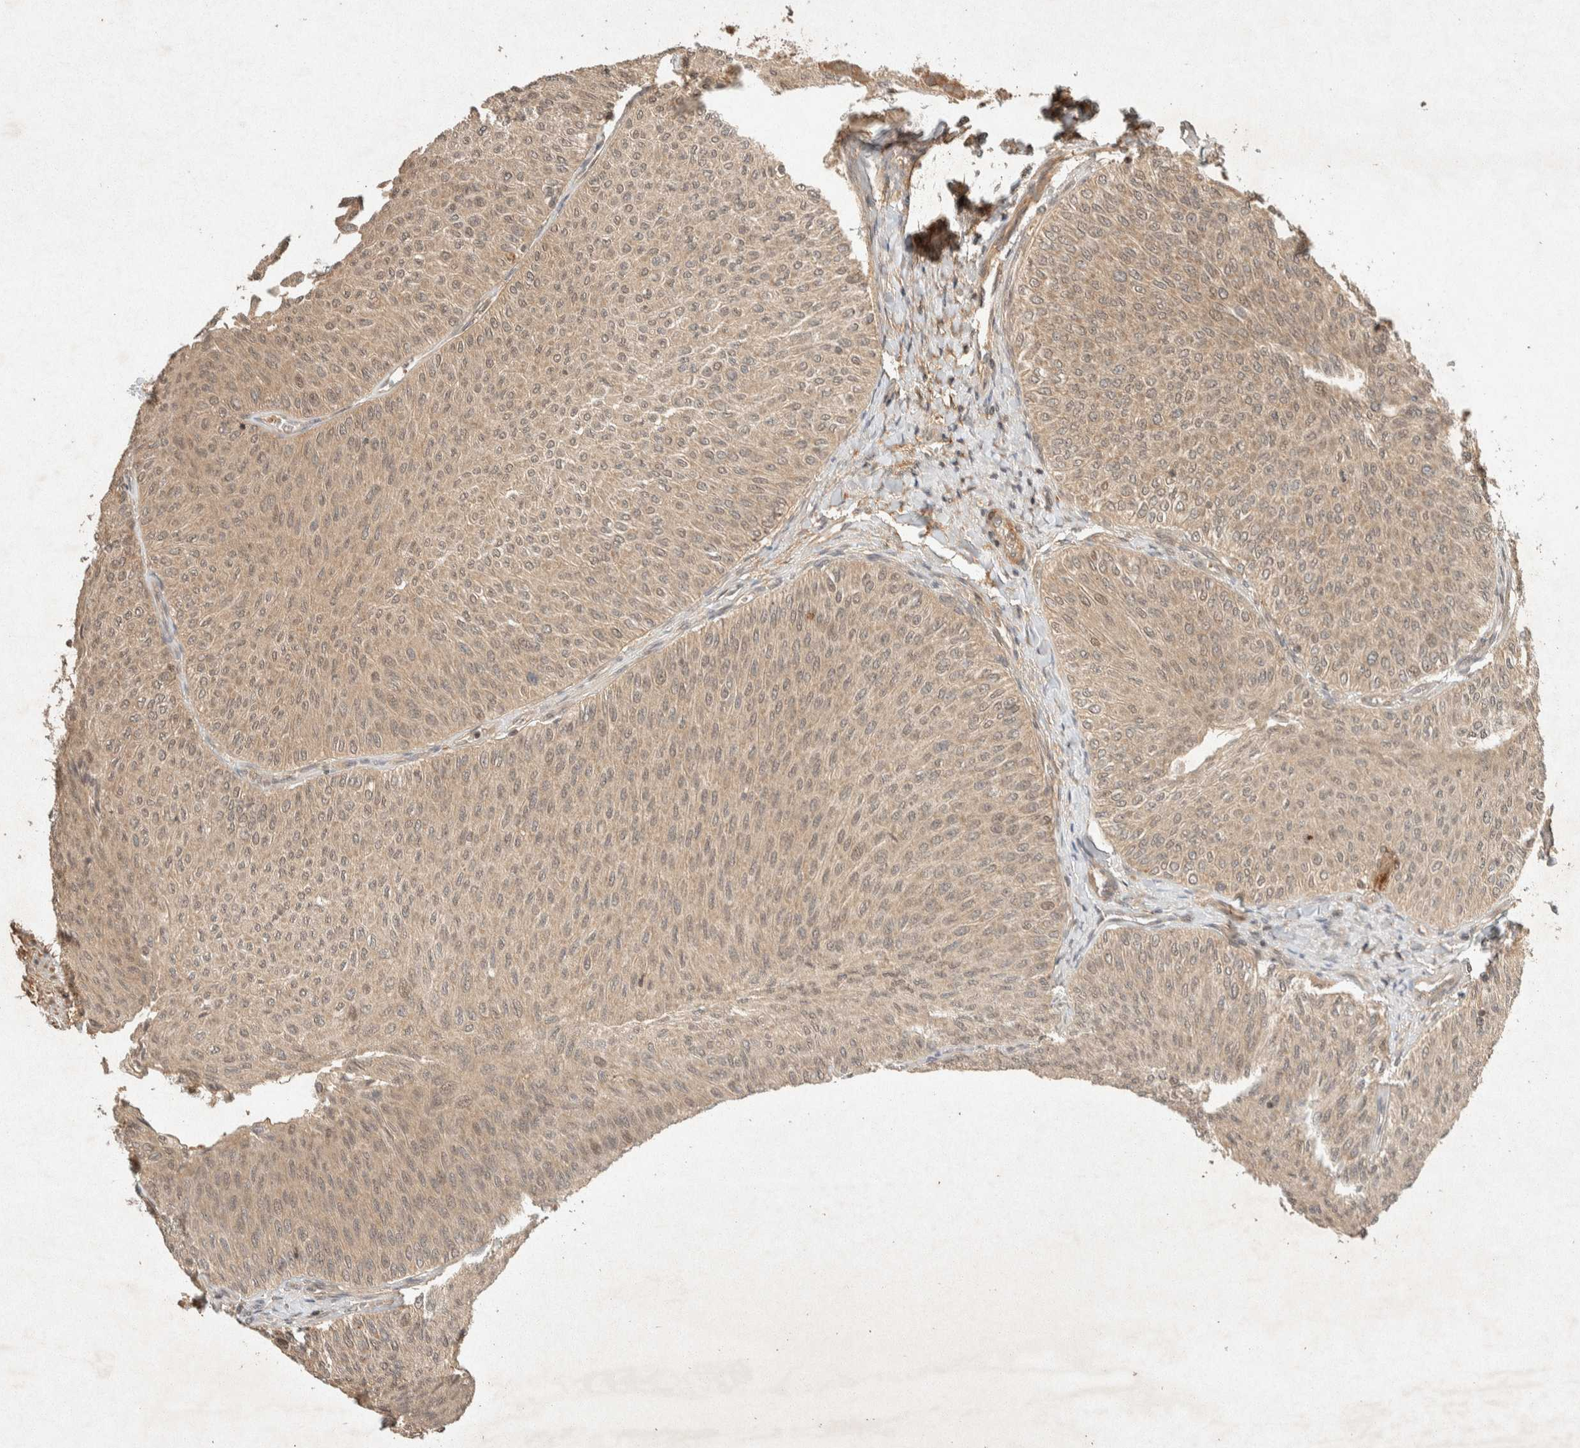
{"staining": {"intensity": "weak", "quantity": ">75%", "location": "cytoplasmic/membranous,nuclear"}, "tissue": "urothelial cancer", "cell_type": "Tumor cells", "image_type": "cancer", "snomed": [{"axis": "morphology", "description": "Urothelial carcinoma, Low grade"}, {"axis": "topography", "description": "Urinary bladder"}], "caption": "IHC photomicrograph of human urothelial cancer stained for a protein (brown), which reveals low levels of weak cytoplasmic/membranous and nuclear expression in about >75% of tumor cells.", "gene": "THRA", "patient": {"sex": "male", "age": 78}}